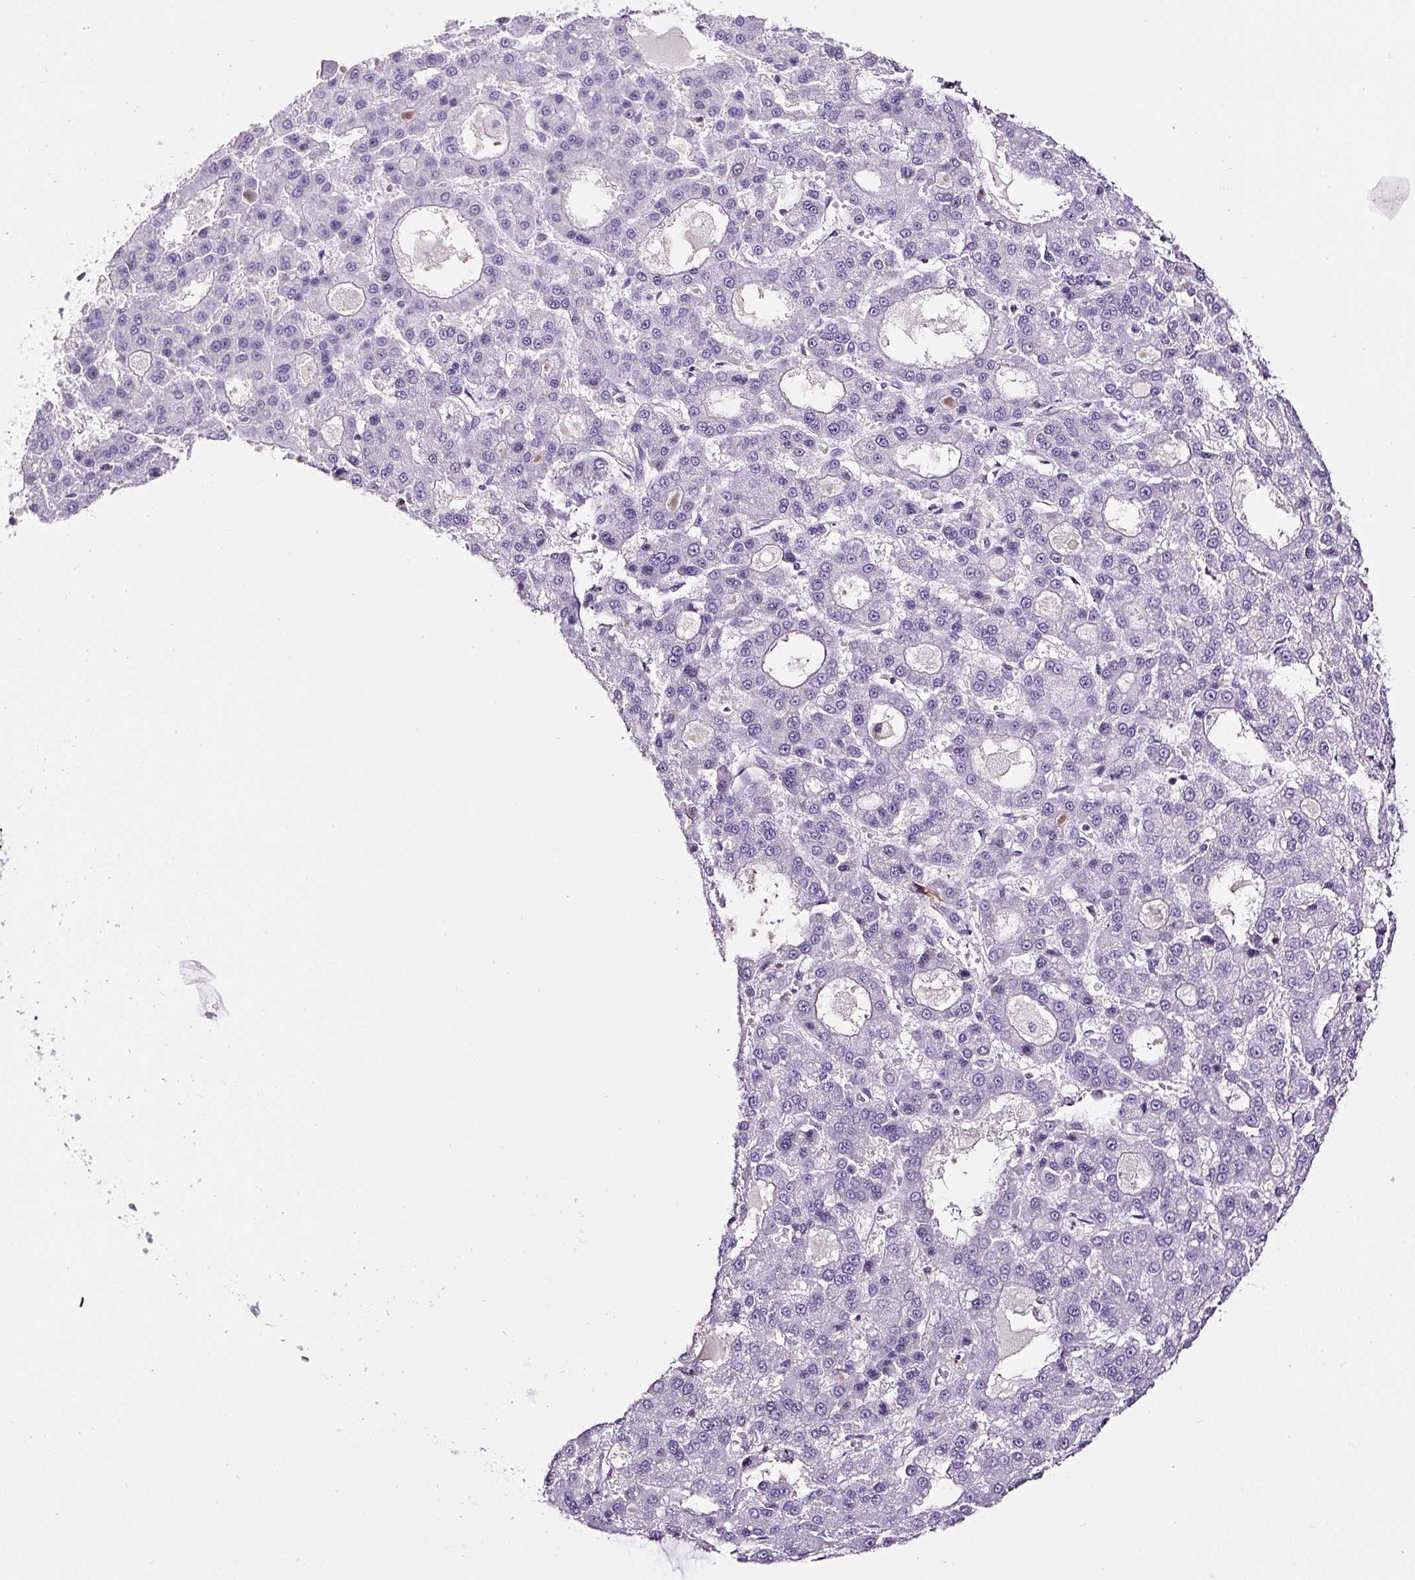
{"staining": {"intensity": "negative", "quantity": "none", "location": "none"}, "tissue": "liver cancer", "cell_type": "Tumor cells", "image_type": "cancer", "snomed": [{"axis": "morphology", "description": "Carcinoma, Hepatocellular, NOS"}, {"axis": "topography", "description": "Liver"}], "caption": "Immunohistochemistry of liver hepatocellular carcinoma shows no staining in tumor cells.", "gene": "B3GALT5", "patient": {"sex": "male", "age": 70}}